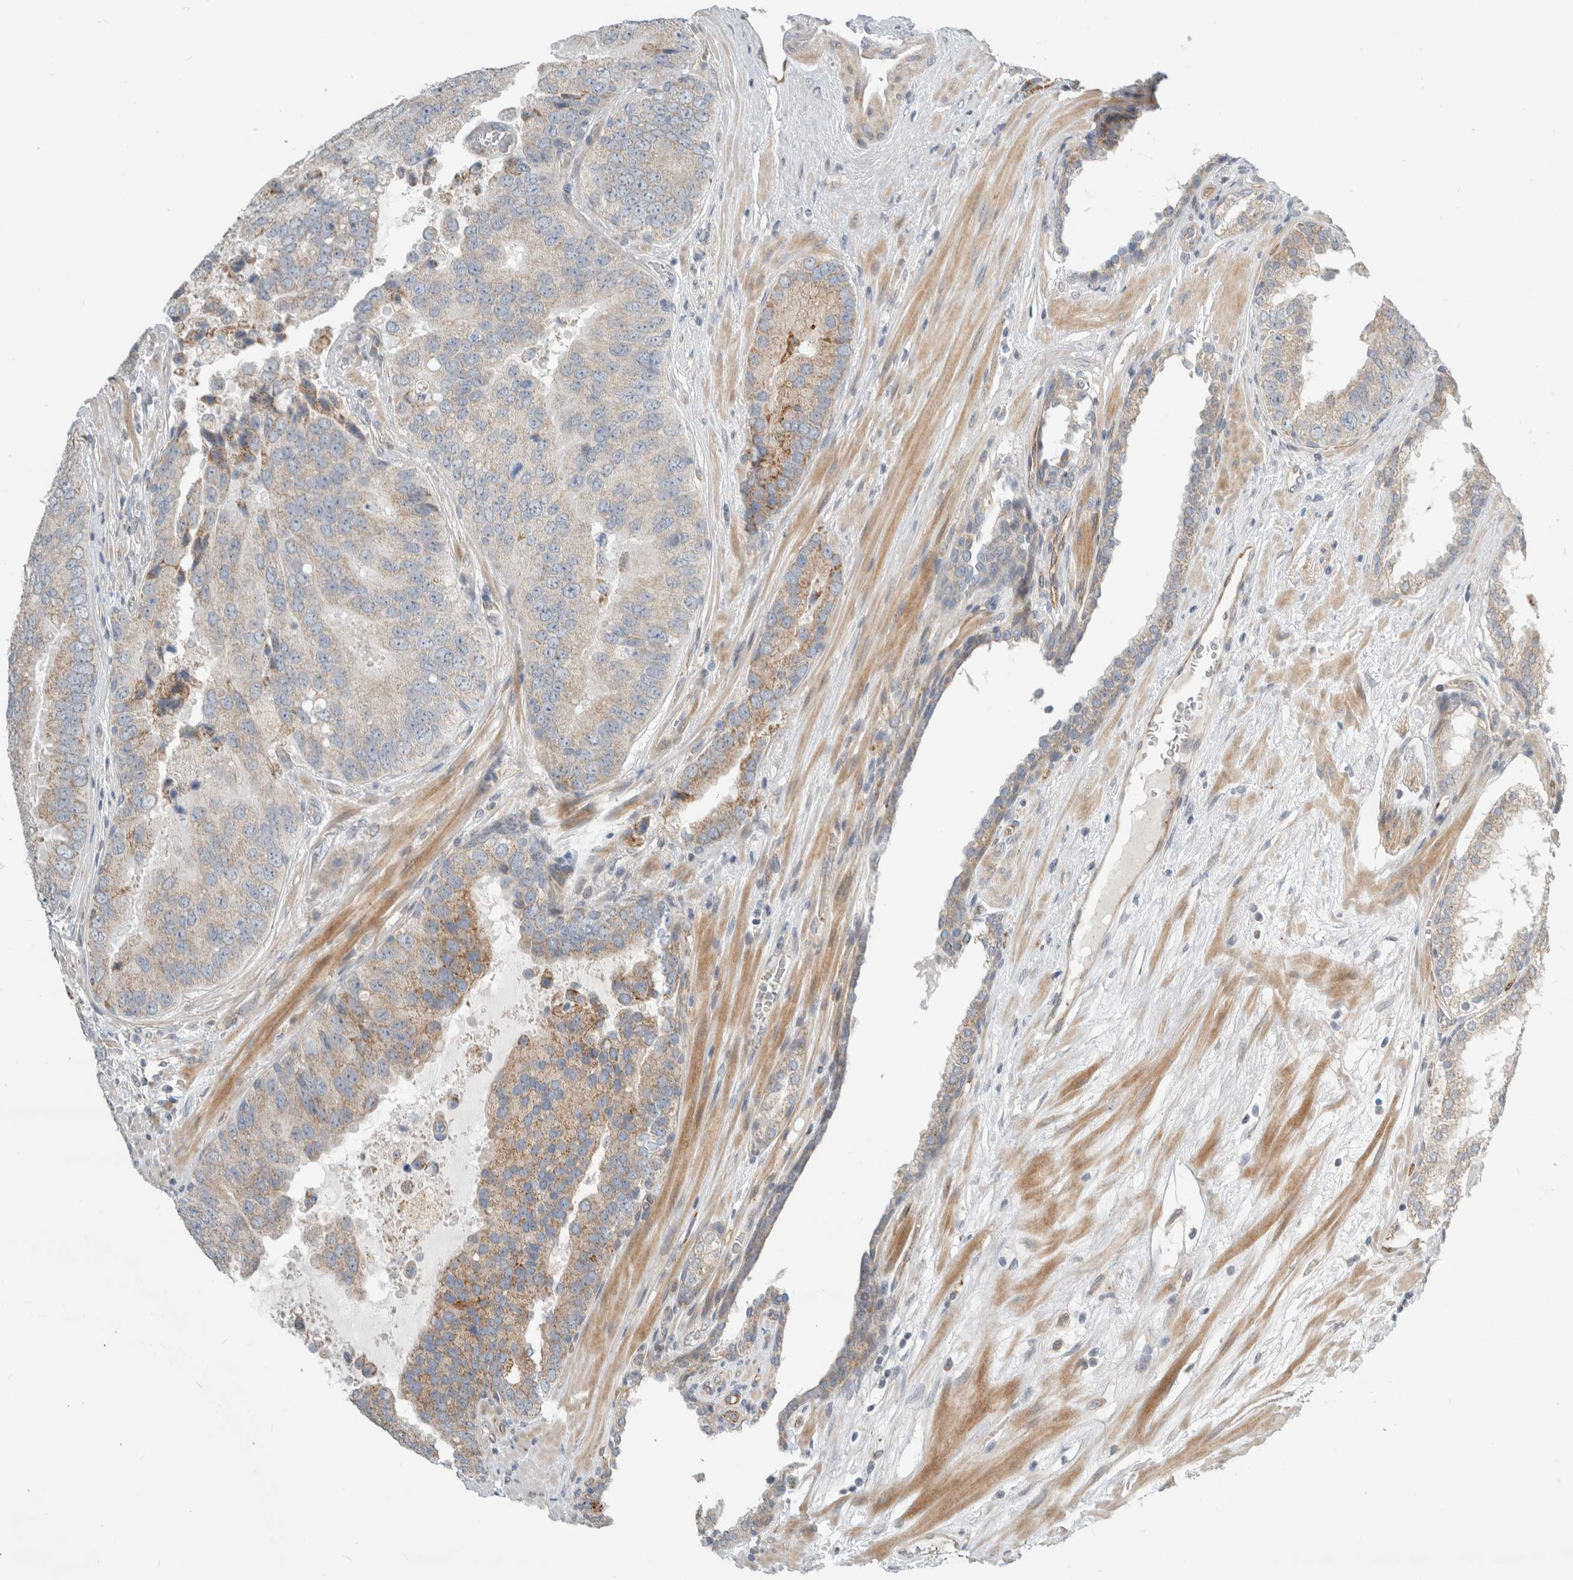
{"staining": {"intensity": "moderate", "quantity": "<25%", "location": "cytoplasmic/membranous"}, "tissue": "prostate cancer", "cell_type": "Tumor cells", "image_type": "cancer", "snomed": [{"axis": "morphology", "description": "Adenocarcinoma, High grade"}, {"axis": "topography", "description": "Prostate"}], "caption": "DAB (3,3'-diaminobenzidine) immunohistochemical staining of human prostate cancer demonstrates moderate cytoplasmic/membranous protein positivity in about <25% of tumor cells. (DAB IHC with brightfield microscopy, high magnification).", "gene": "KPNA5", "patient": {"sex": "male", "age": 70}}